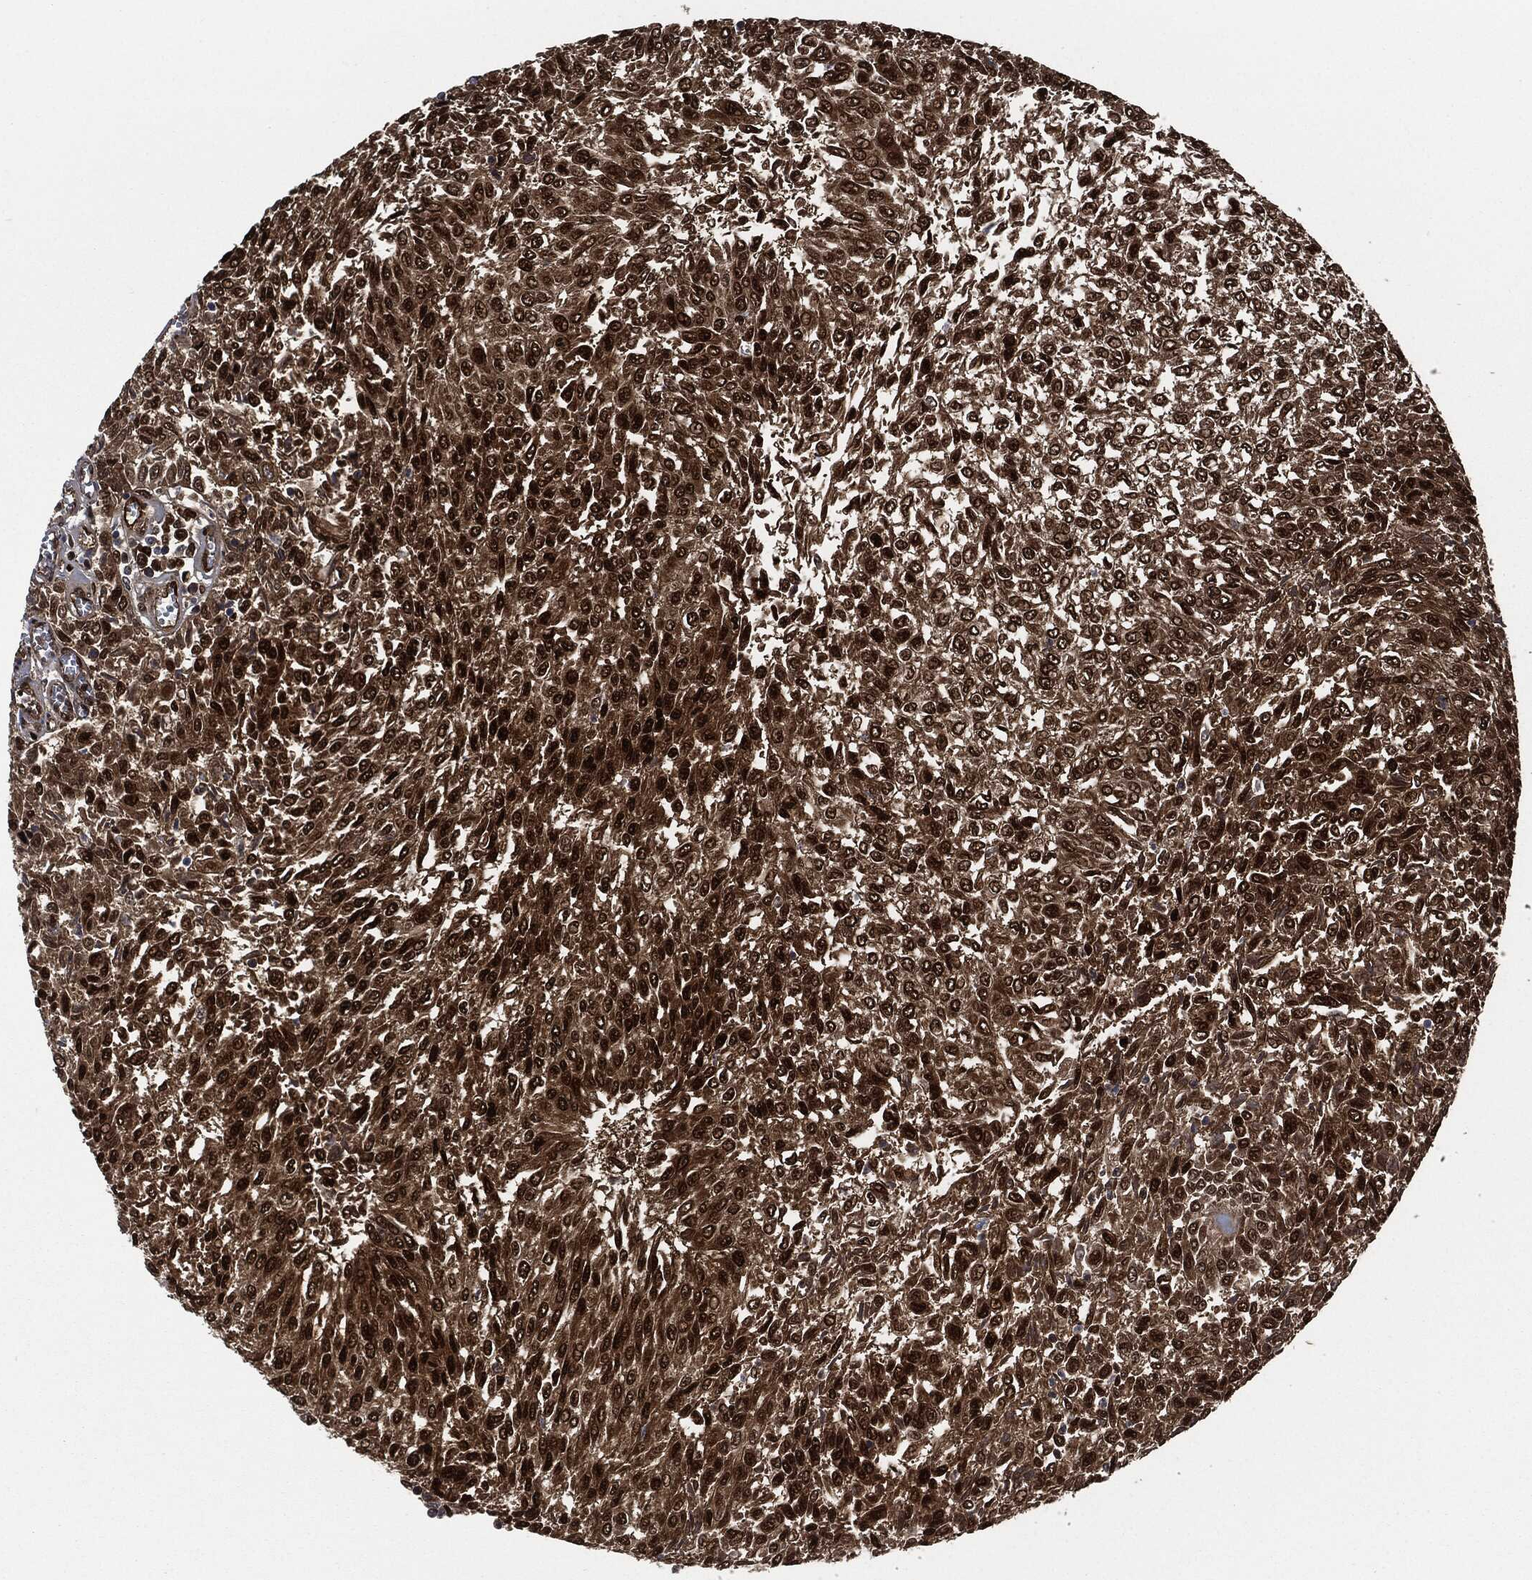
{"staining": {"intensity": "strong", "quantity": "25%-75%", "location": "cytoplasmic/membranous,nuclear"}, "tissue": "urothelial cancer", "cell_type": "Tumor cells", "image_type": "cancer", "snomed": [{"axis": "morphology", "description": "Urothelial carcinoma, Low grade"}, {"axis": "topography", "description": "Urinary bladder"}], "caption": "Immunohistochemical staining of human urothelial cancer reveals high levels of strong cytoplasmic/membranous and nuclear staining in approximately 25%-75% of tumor cells.", "gene": "DCTN1", "patient": {"sex": "male", "age": 78}}